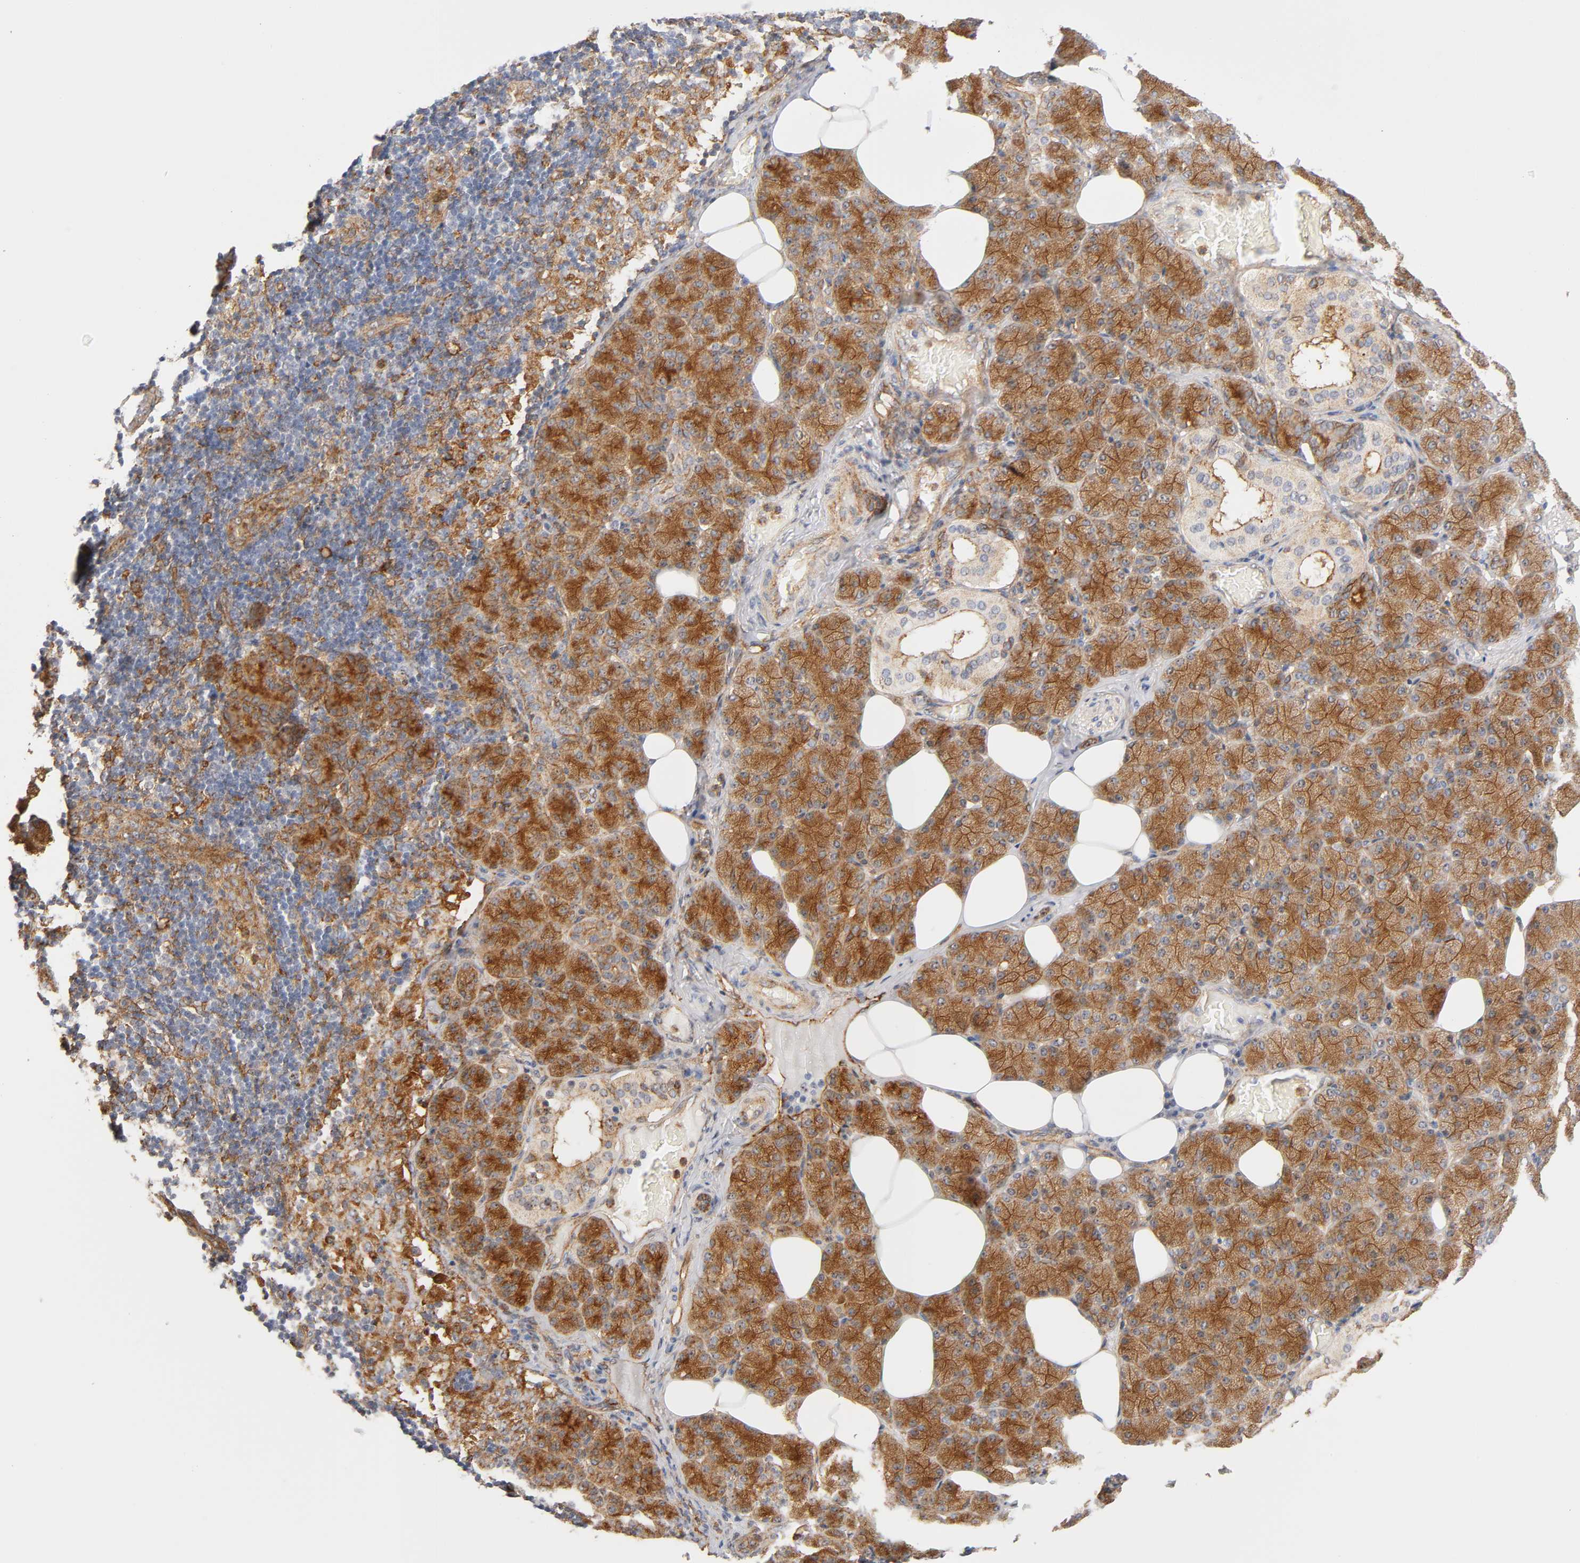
{"staining": {"intensity": "strong", "quantity": ">75%", "location": "cytoplasmic/membranous"}, "tissue": "salivary gland", "cell_type": "Glandular cells", "image_type": "normal", "snomed": [{"axis": "morphology", "description": "Normal tissue, NOS"}, {"axis": "topography", "description": "Lymph node"}, {"axis": "topography", "description": "Salivary gland"}], "caption": "High-magnification brightfield microscopy of unremarkable salivary gland stained with DAB (brown) and counterstained with hematoxylin (blue). glandular cells exhibit strong cytoplasmic/membranous expression is appreciated in about>75% of cells.", "gene": "PLD1", "patient": {"sex": "male", "age": 8}}